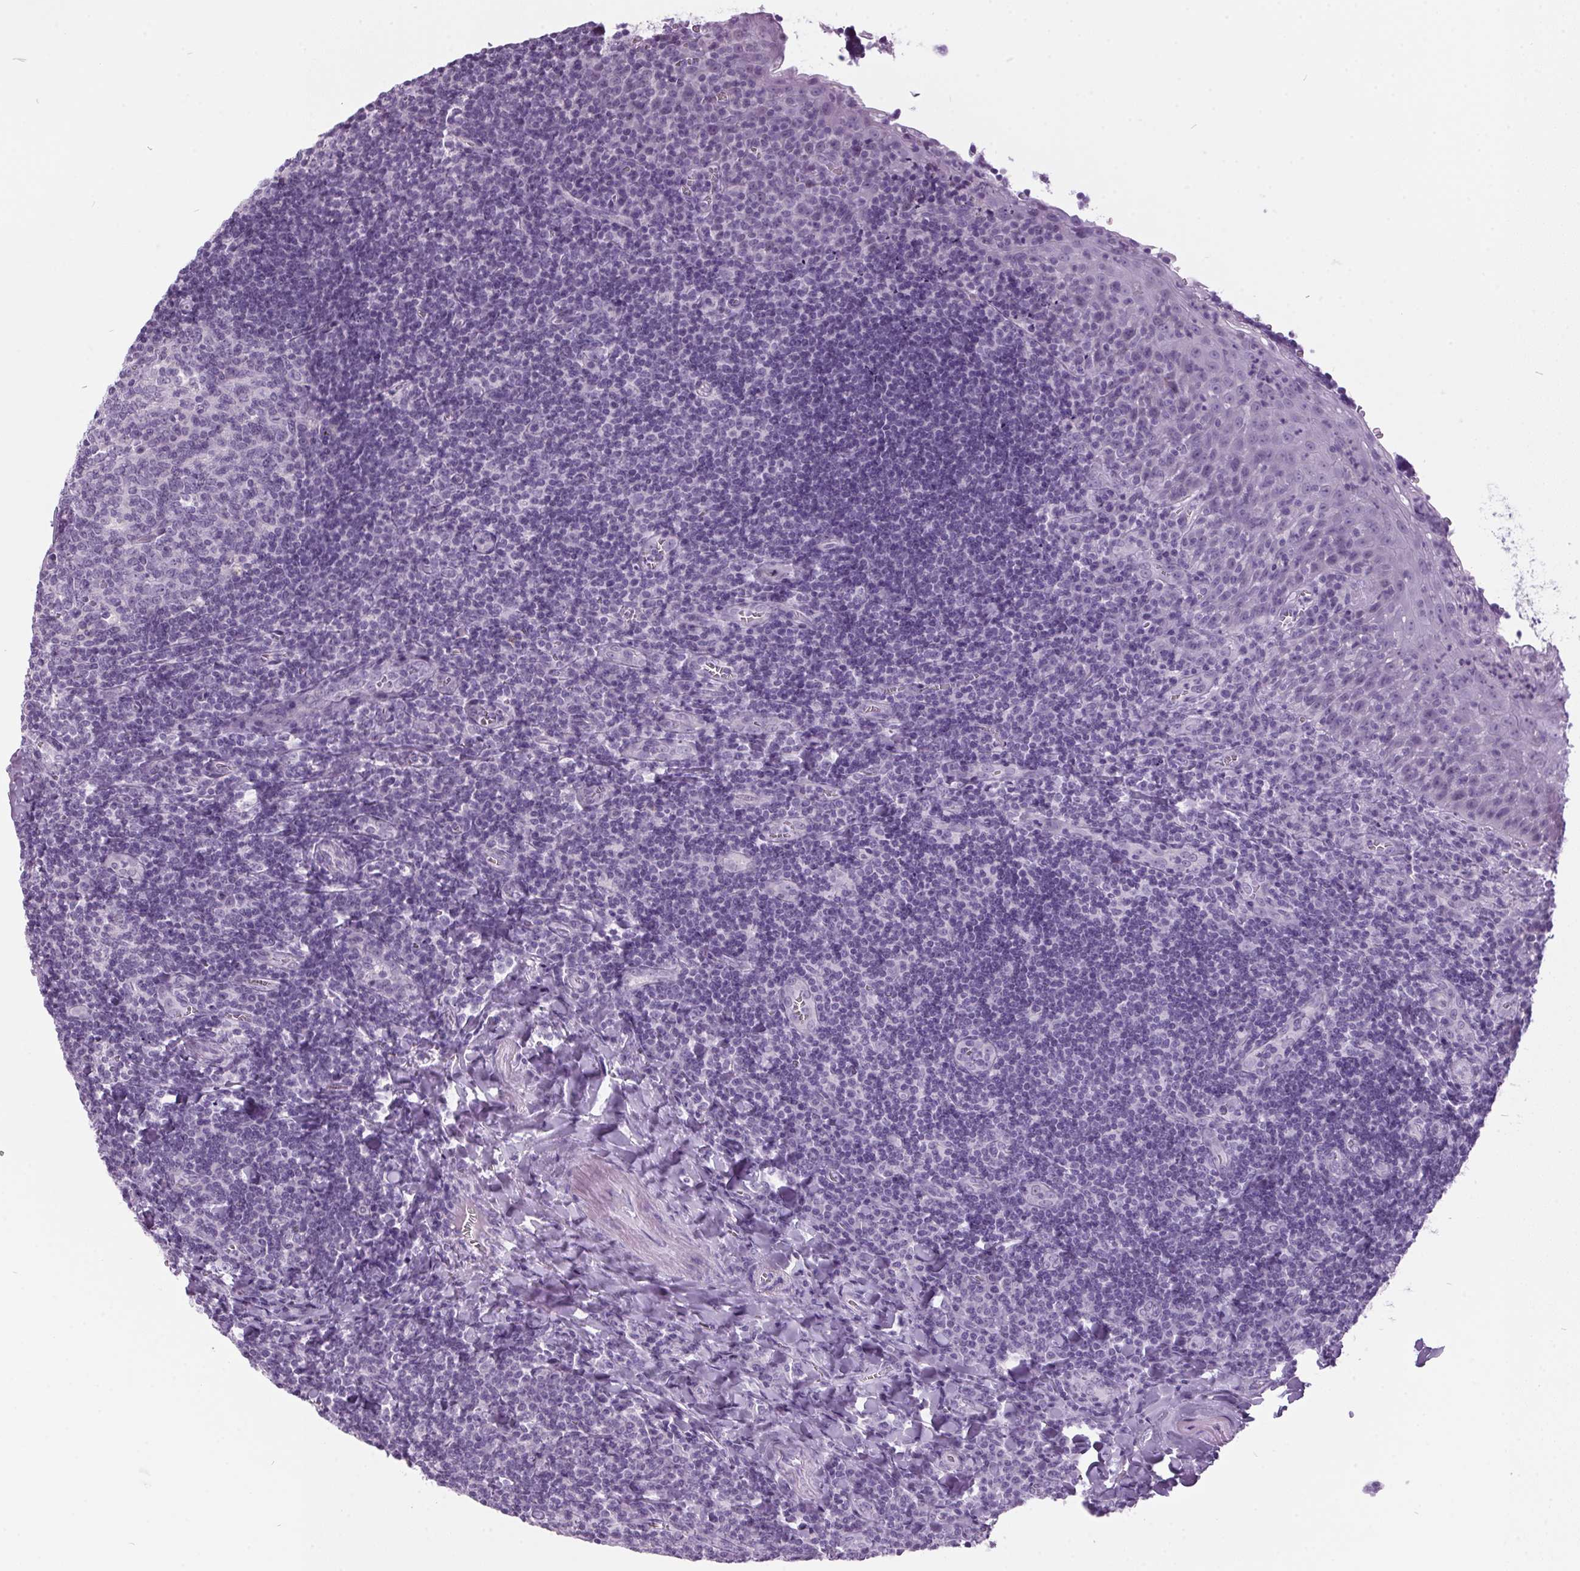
{"staining": {"intensity": "negative", "quantity": "none", "location": "none"}, "tissue": "tonsil", "cell_type": "Germinal center cells", "image_type": "normal", "snomed": [{"axis": "morphology", "description": "Normal tissue, NOS"}, {"axis": "morphology", "description": "Inflammation, NOS"}, {"axis": "topography", "description": "Tonsil"}], "caption": "Immunohistochemistry of unremarkable human tonsil shows no staining in germinal center cells.", "gene": "ODAD2", "patient": {"sex": "female", "age": 31}}